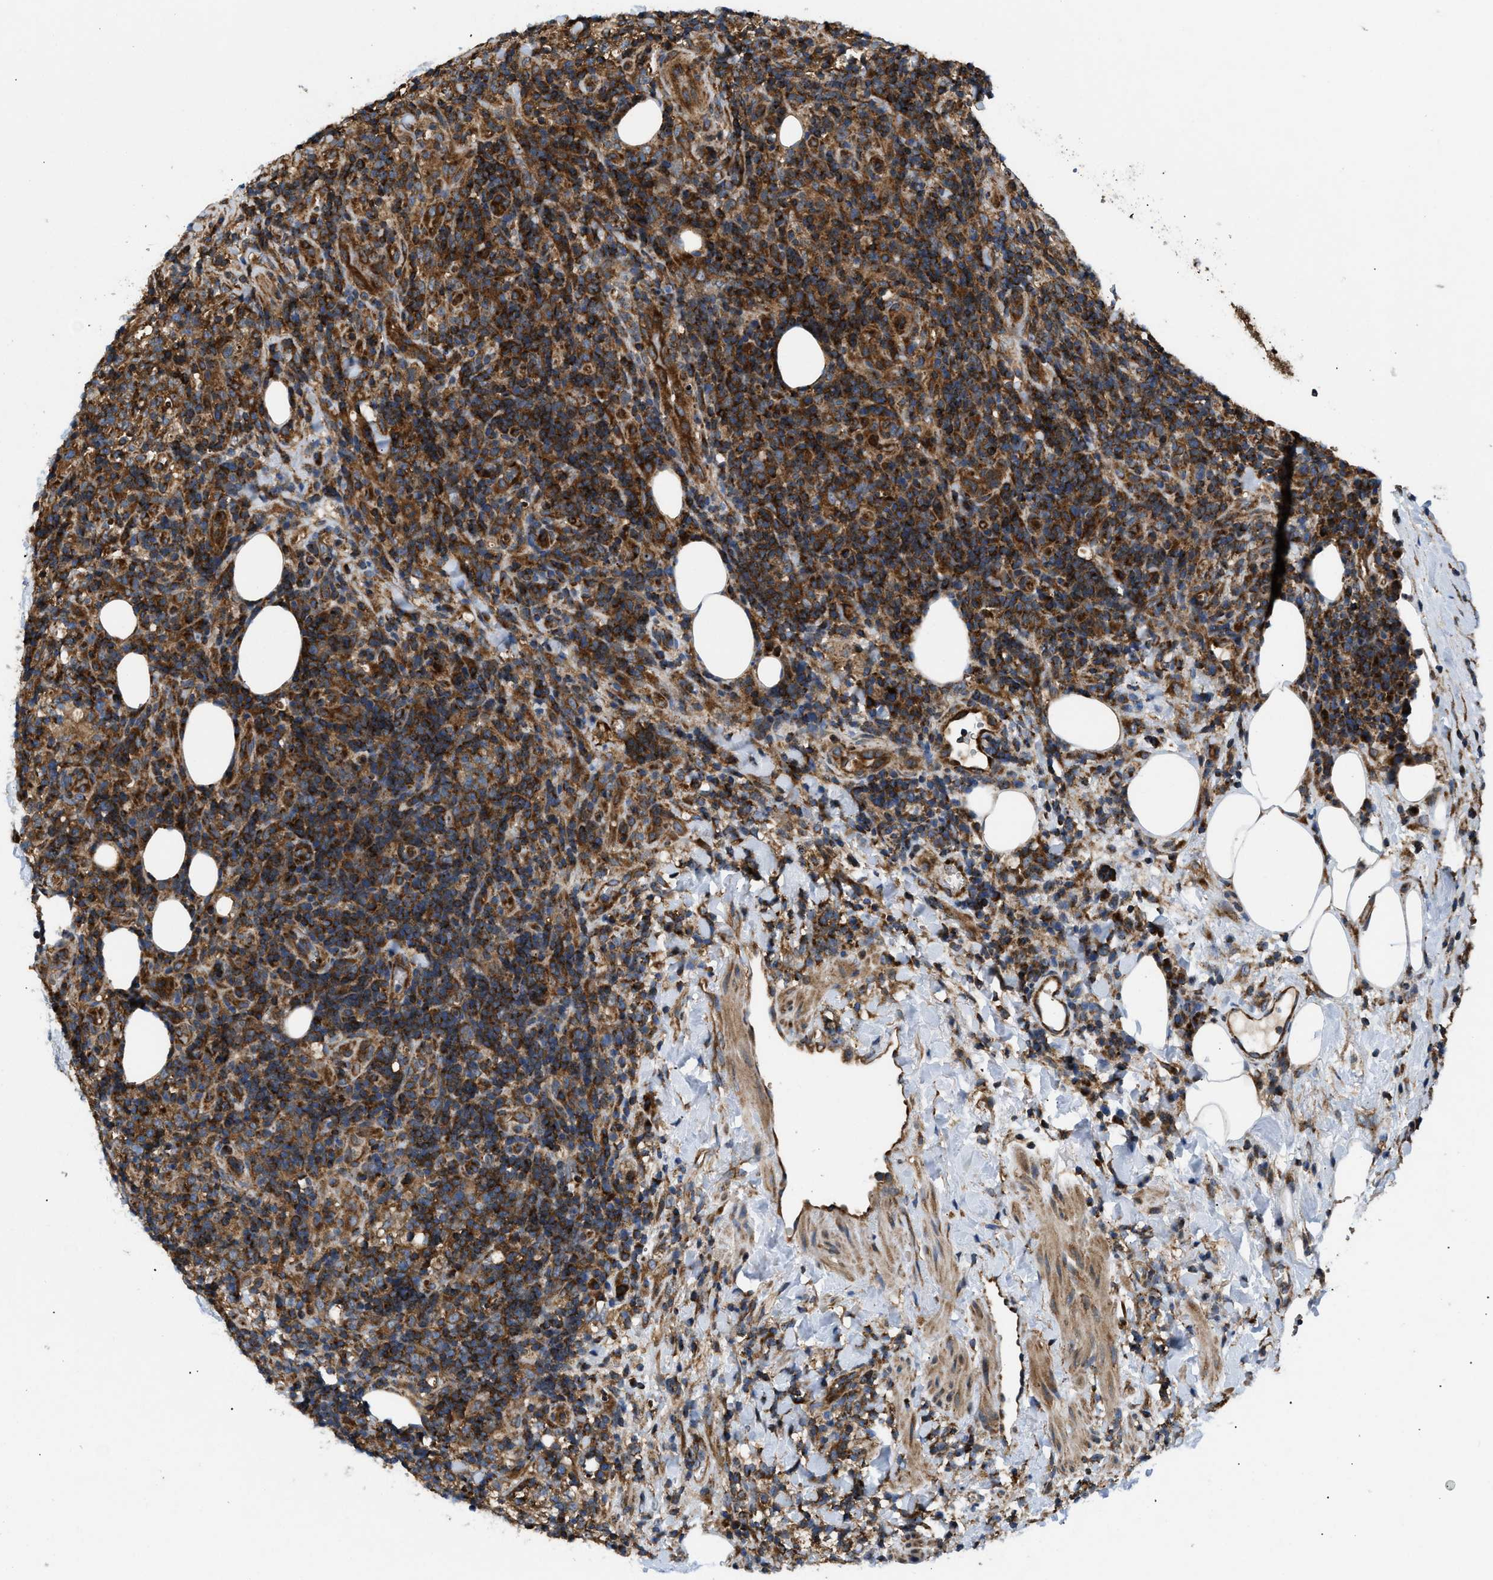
{"staining": {"intensity": "strong", "quantity": ">75%", "location": "cytoplasmic/membranous"}, "tissue": "lymphoma", "cell_type": "Tumor cells", "image_type": "cancer", "snomed": [{"axis": "morphology", "description": "Malignant lymphoma, non-Hodgkin's type, High grade"}, {"axis": "topography", "description": "Lymph node"}], "caption": "Lymphoma was stained to show a protein in brown. There is high levels of strong cytoplasmic/membranous expression in approximately >75% of tumor cells.", "gene": "OPTN", "patient": {"sex": "female", "age": 76}}